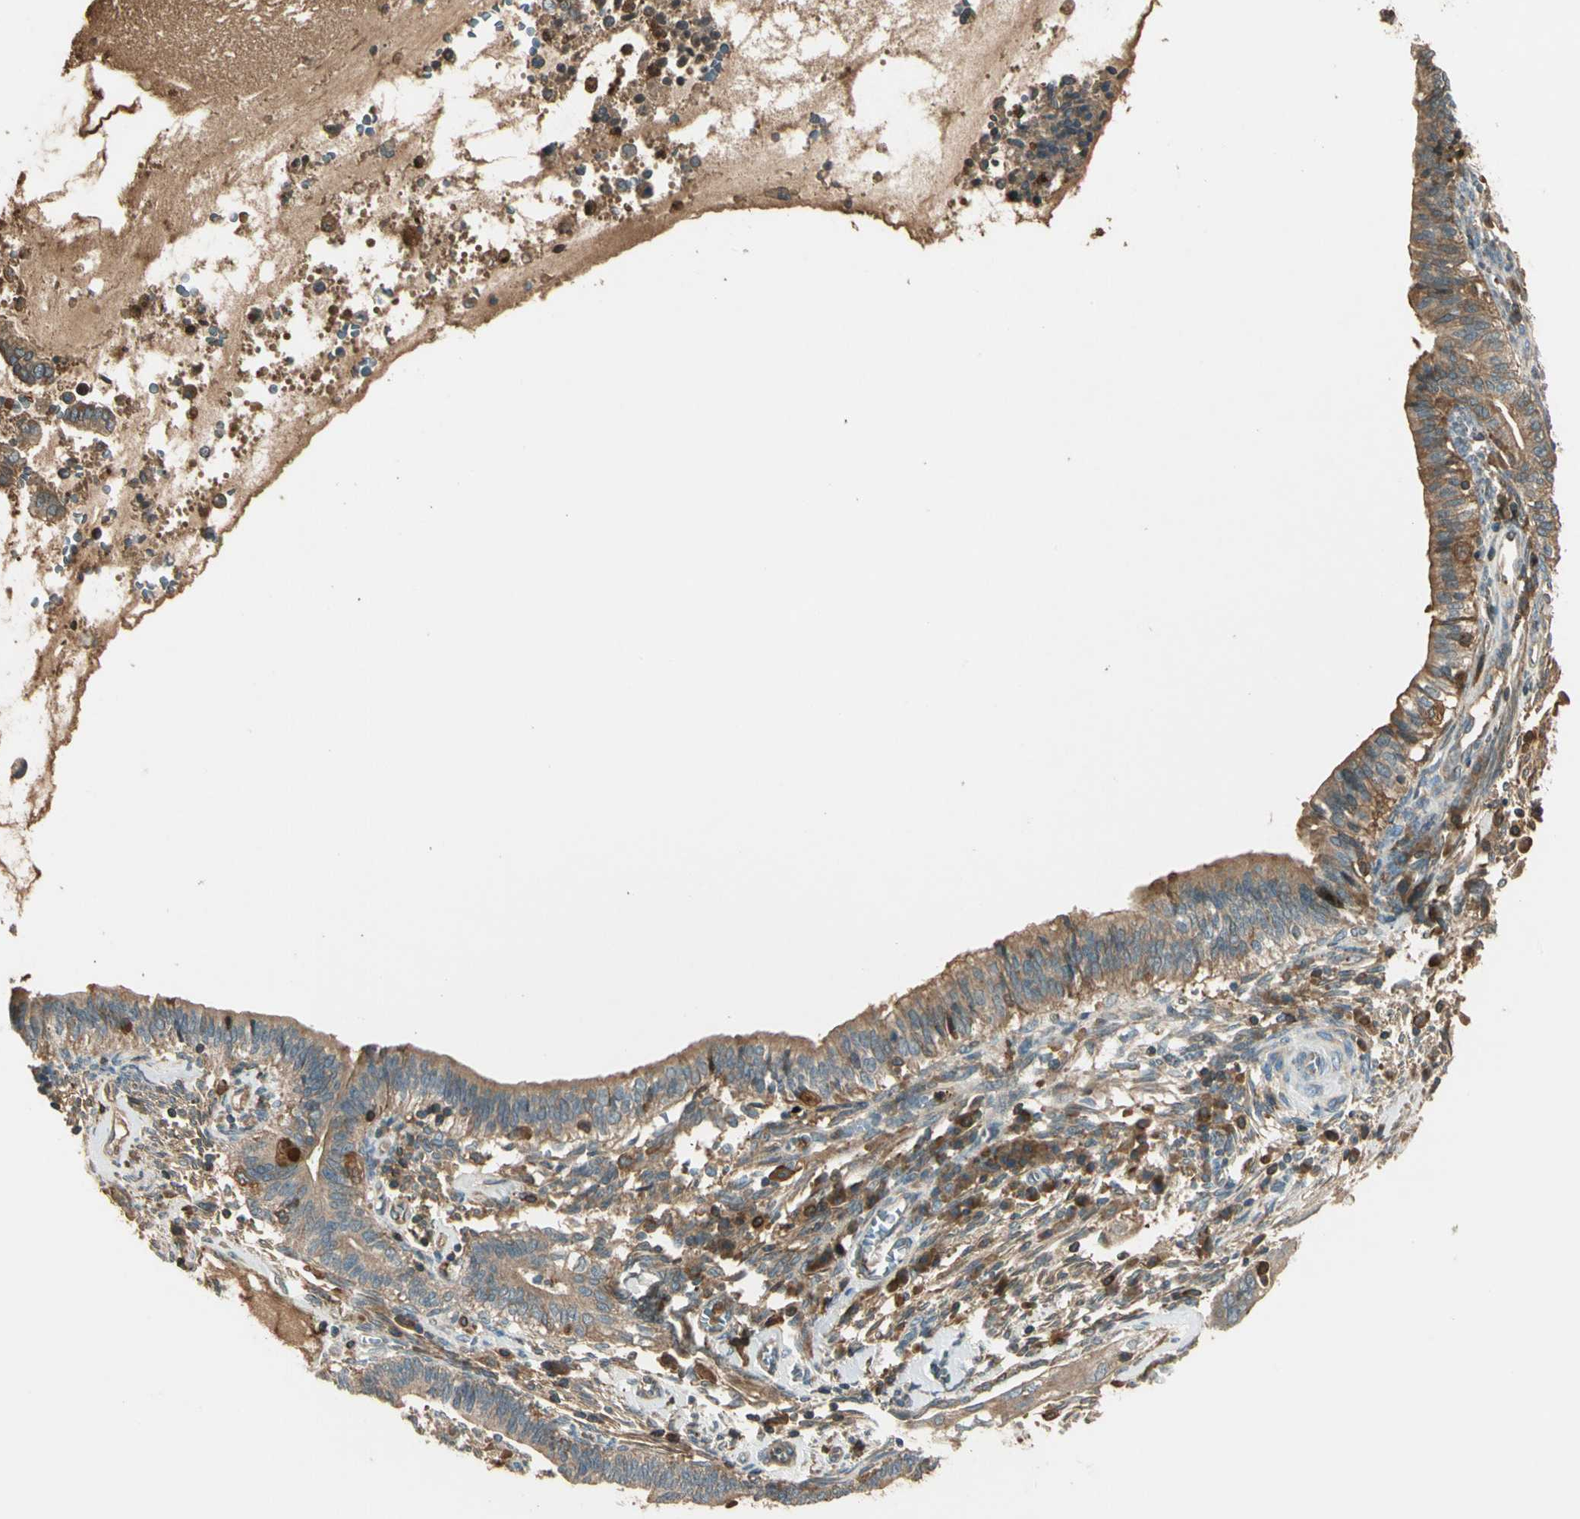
{"staining": {"intensity": "moderate", "quantity": ">75%", "location": "cytoplasmic/membranous"}, "tissue": "cervical cancer", "cell_type": "Tumor cells", "image_type": "cancer", "snomed": [{"axis": "morphology", "description": "Adenocarcinoma, NOS"}, {"axis": "topography", "description": "Cervix"}], "caption": "Immunohistochemistry (IHC) (DAB (3,3'-diaminobenzidine)) staining of adenocarcinoma (cervical) reveals moderate cytoplasmic/membranous protein expression in approximately >75% of tumor cells.", "gene": "STX11", "patient": {"sex": "female", "age": 44}}